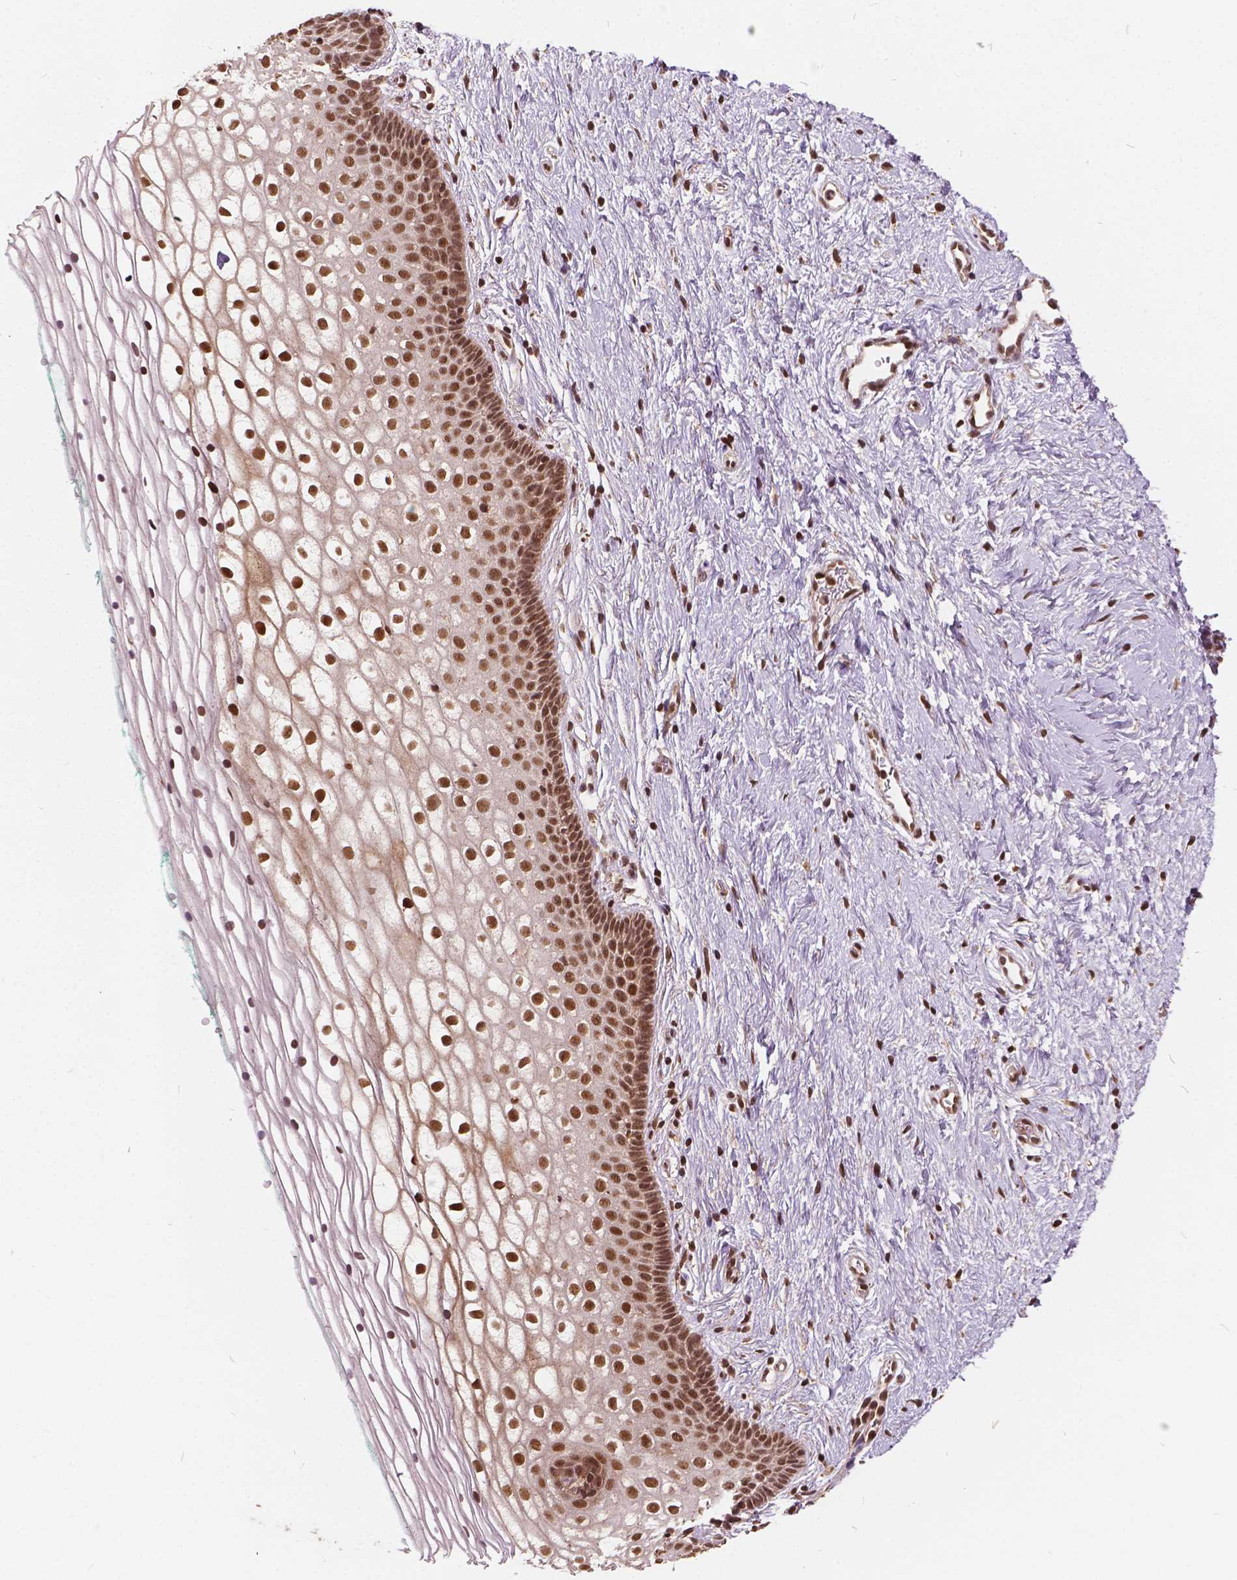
{"staining": {"intensity": "moderate", "quantity": ">75%", "location": "nuclear"}, "tissue": "vagina", "cell_type": "Squamous epithelial cells", "image_type": "normal", "snomed": [{"axis": "morphology", "description": "Normal tissue, NOS"}, {"axis": "topography", "description": "Vagina"}], "caption": "Immunohistochemical staining of normal vagina shows >75% levels of moderate nuclear protein staining in approximately >75% of squamous epithelial cells.", "gene": "GPS2", "patient": {"sex": "female", "age": 36}}